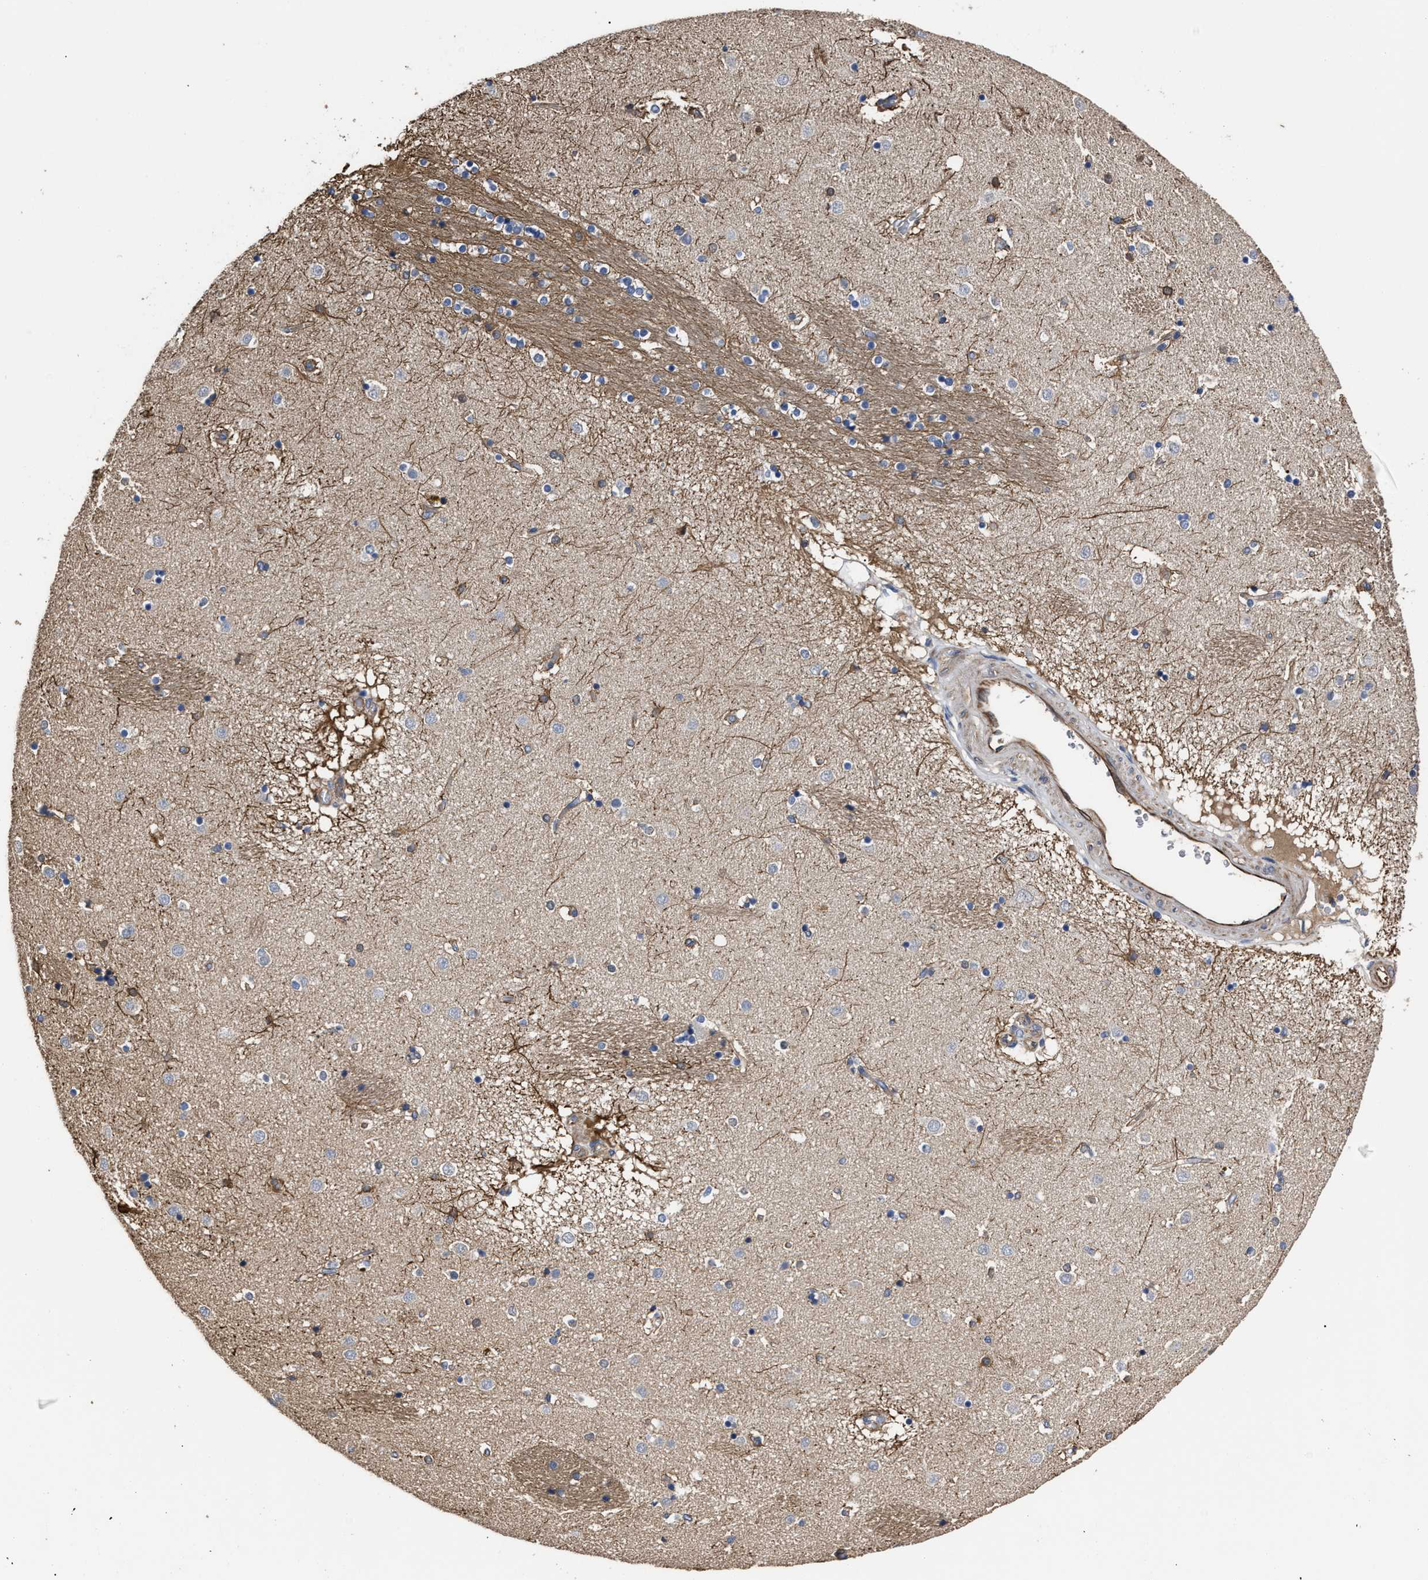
{"staining": {"intensity": "moderate", "quantity": "<25%", "location": "cytoplasmic/membranous"}, "tissue": "caudate", "cell_type": "Glial cells", "image_type": "normal", "snomed": [{"axis": "morphology", "description": "Normal tissue, NOS"}, {"axis": "topography", "description": "Lateral ventricle wall"}], "caption": "Immunohistochemistry (IHC) of unremarkable human caudate reveals low levels of moderate cytoplasmic/membranous expression in approximately <25% of glial cells. Ihc stains the protein of interest in brown and the nuclei are stained blue.", "gene": "TSPAN33", "patient": {"sex": "male", "age": 70}}